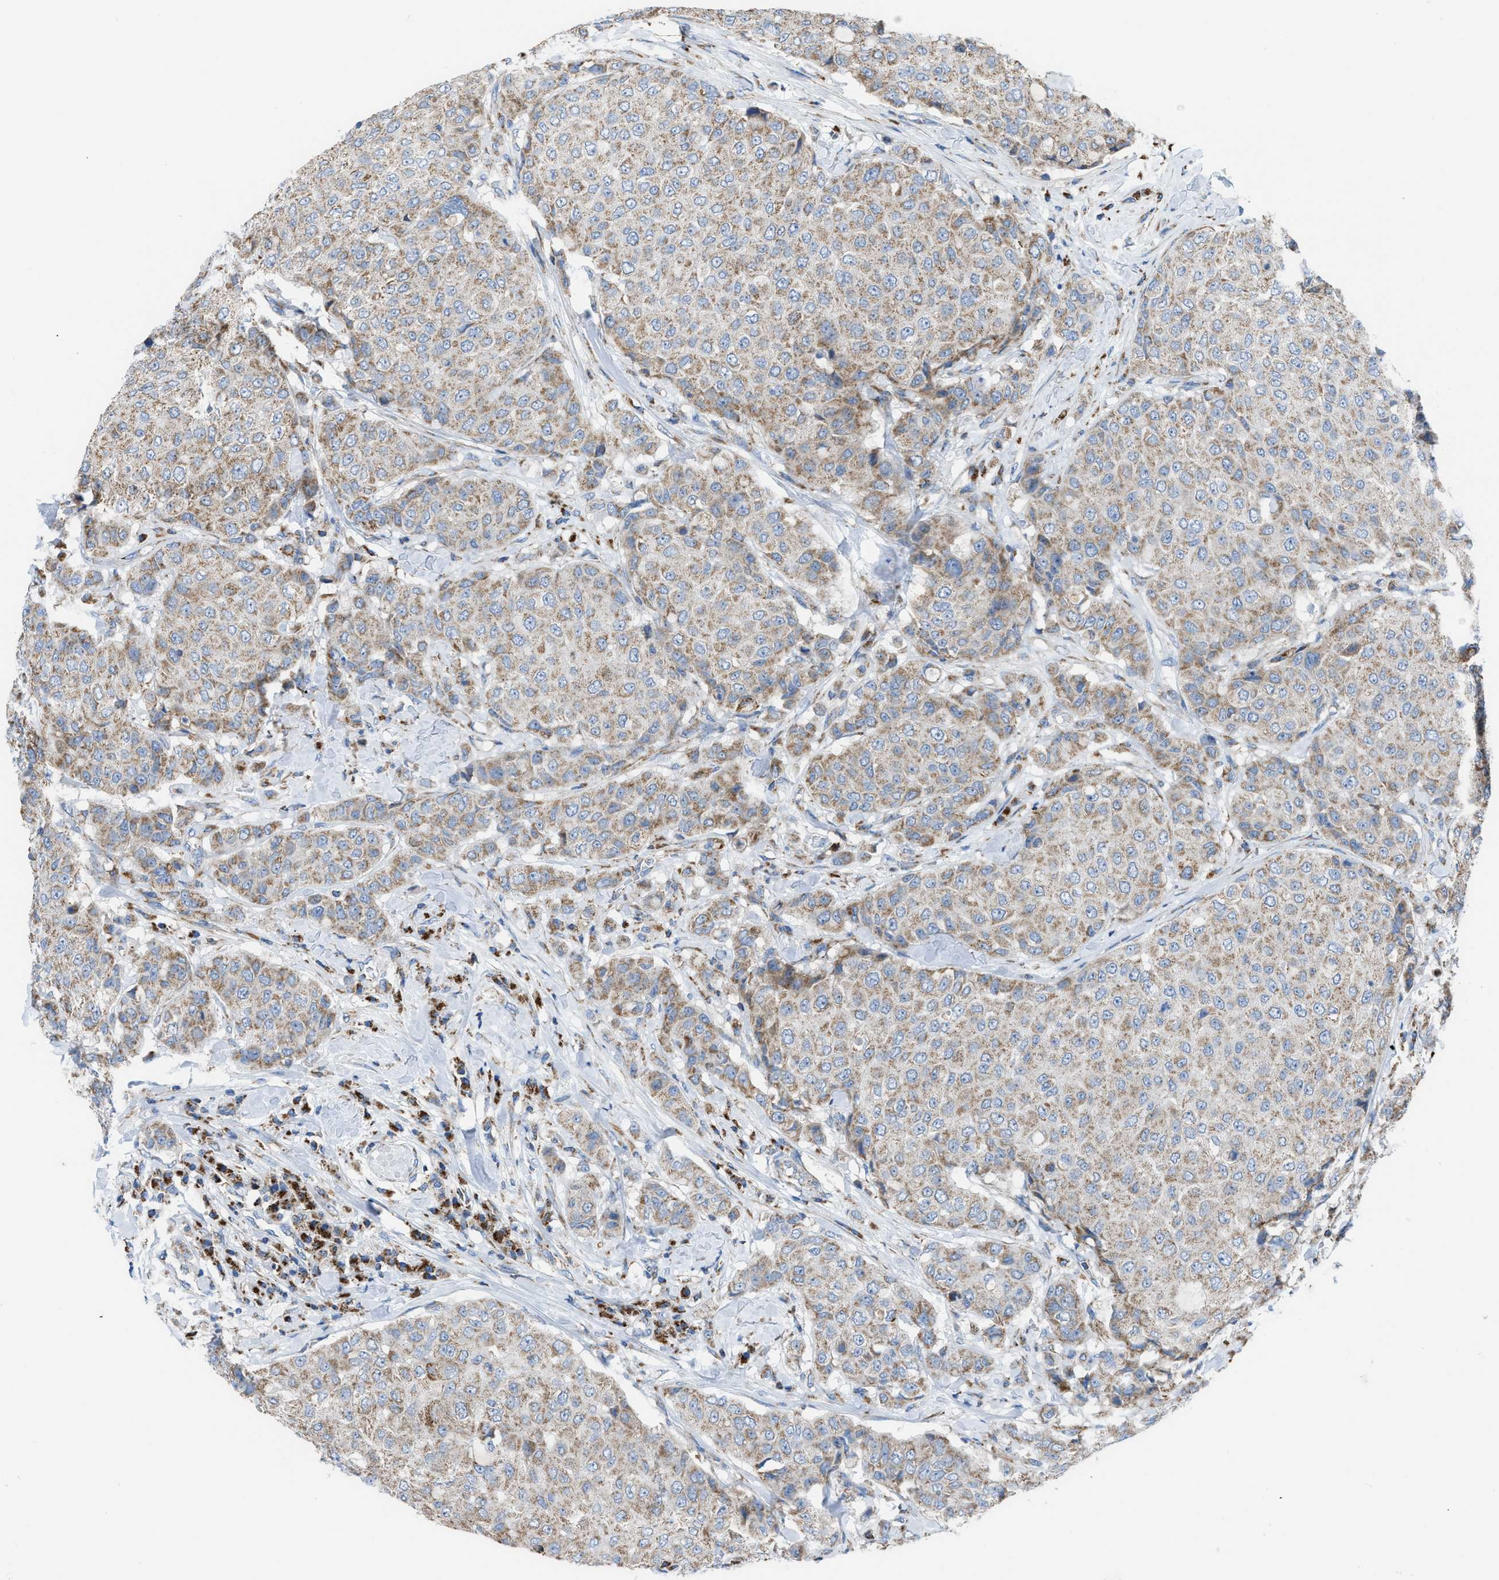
{"staining": {"intensity": "moderate", "quantity": ">75%", "location": "cytoplasmic/membranous"}, "tissue": "breast cancer", "cell_type": "Tumor cells", "image_type": "cancer", "snomed": [{"axis": "morphology", "description": "Duct carcinoma"}, {"axis": "topography", "description": "Breast"}], "caption": "Brown immunohistochemical staining in human breast cancer shows moderate cytoplasmic/membranous staining in approximately >75% of tumor cells.", "gene": "ETFB", "patient": {"sex": "female", "age": 27}}